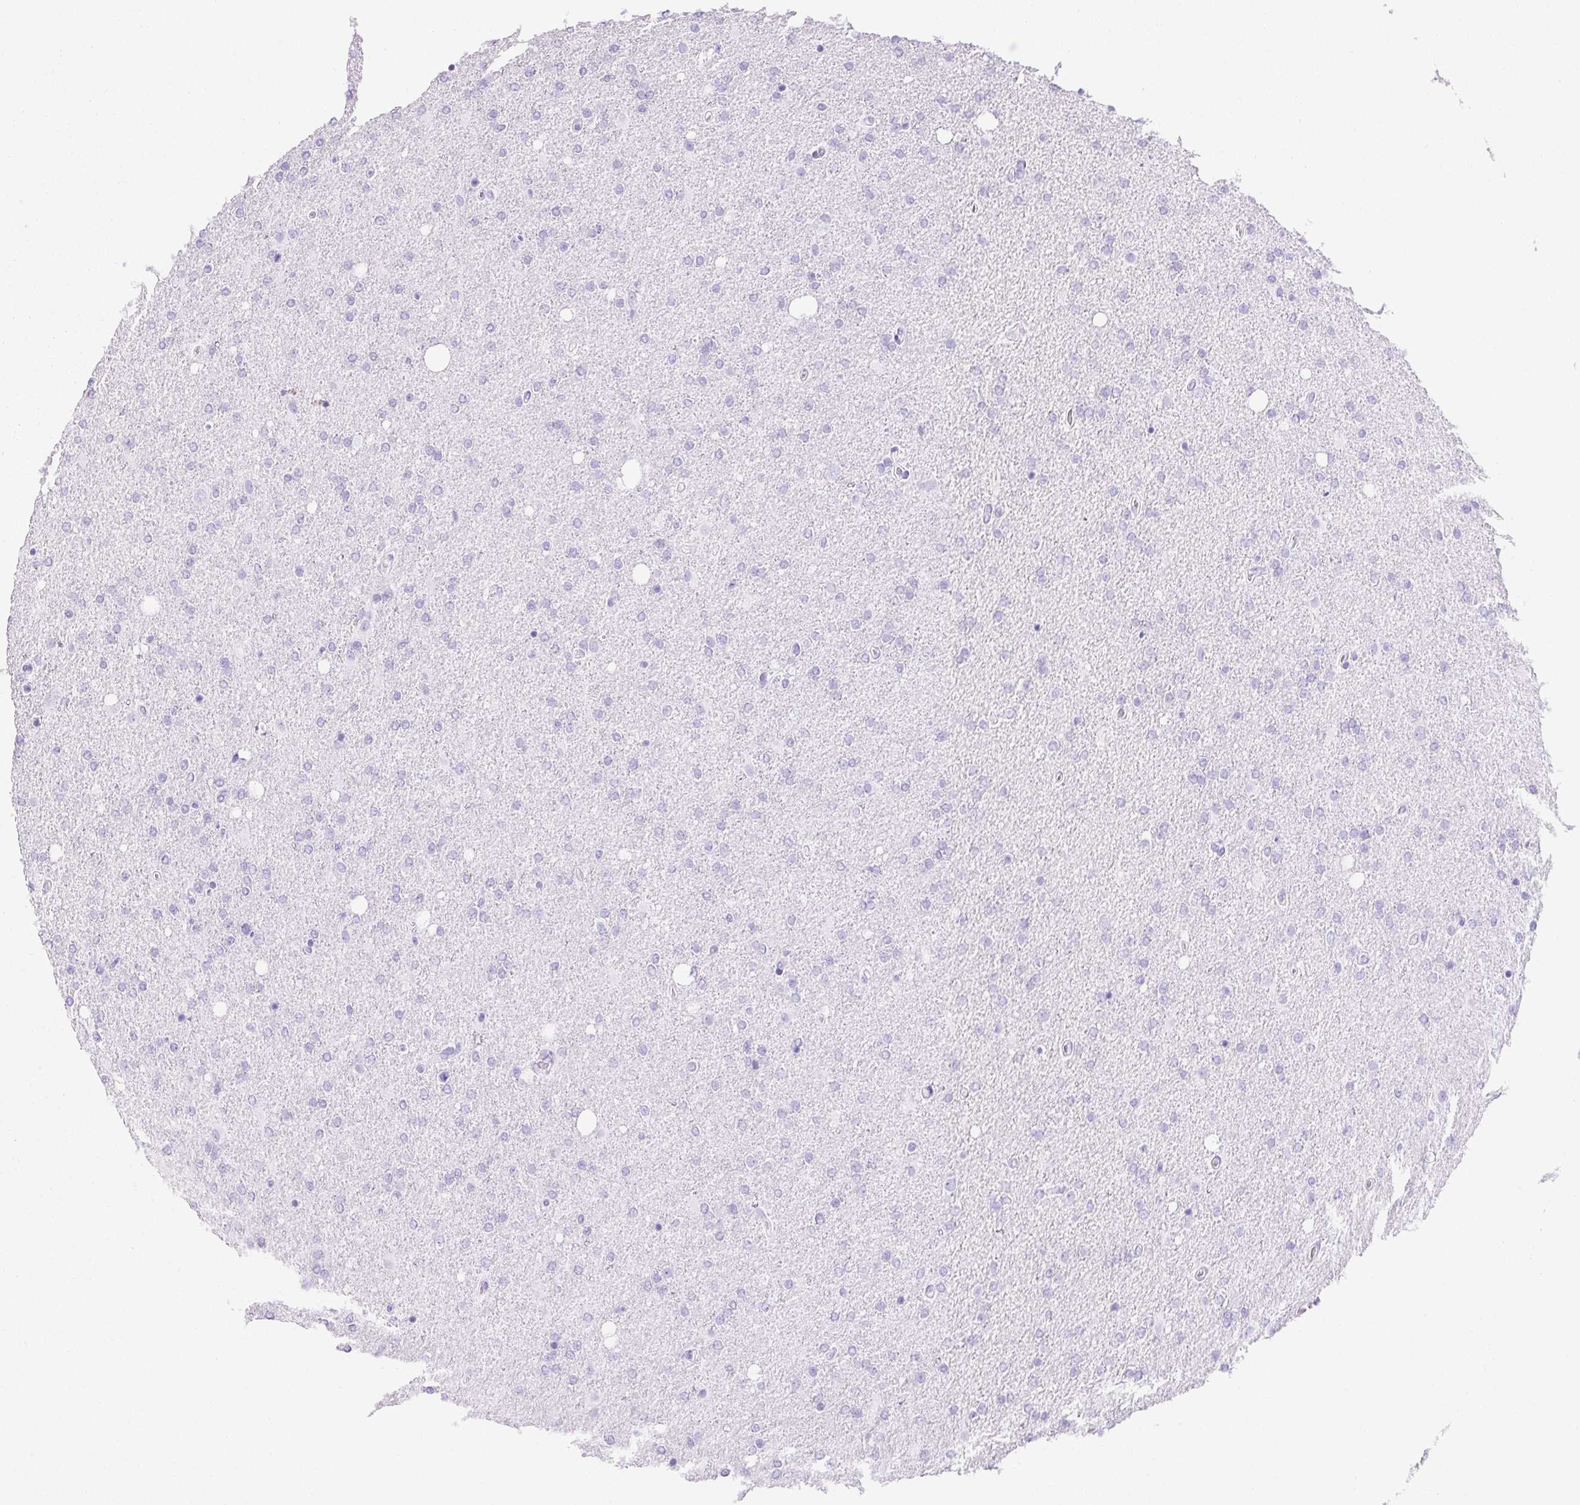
{"staining": {"intensity": "negative", "quantity": "none", "location": "none"}, "tissue": "glioma", "cell_type": "Tumor cells", "image_type": "cancer", "snomed": [{"axis": "morphology", "description": "Glioma, malignant, High grade"}, {"axis": "topography", "description": "Cerebral cortex"}], "caption": "A high-resolution photomicrograph shows immunohistochemistry (IHC) staining of malignant glioma (high-grade), which exhibits no significant staining in tumor cells.", "gene": "ASGR2", "patient": {"sex": "male", "age": 70}}